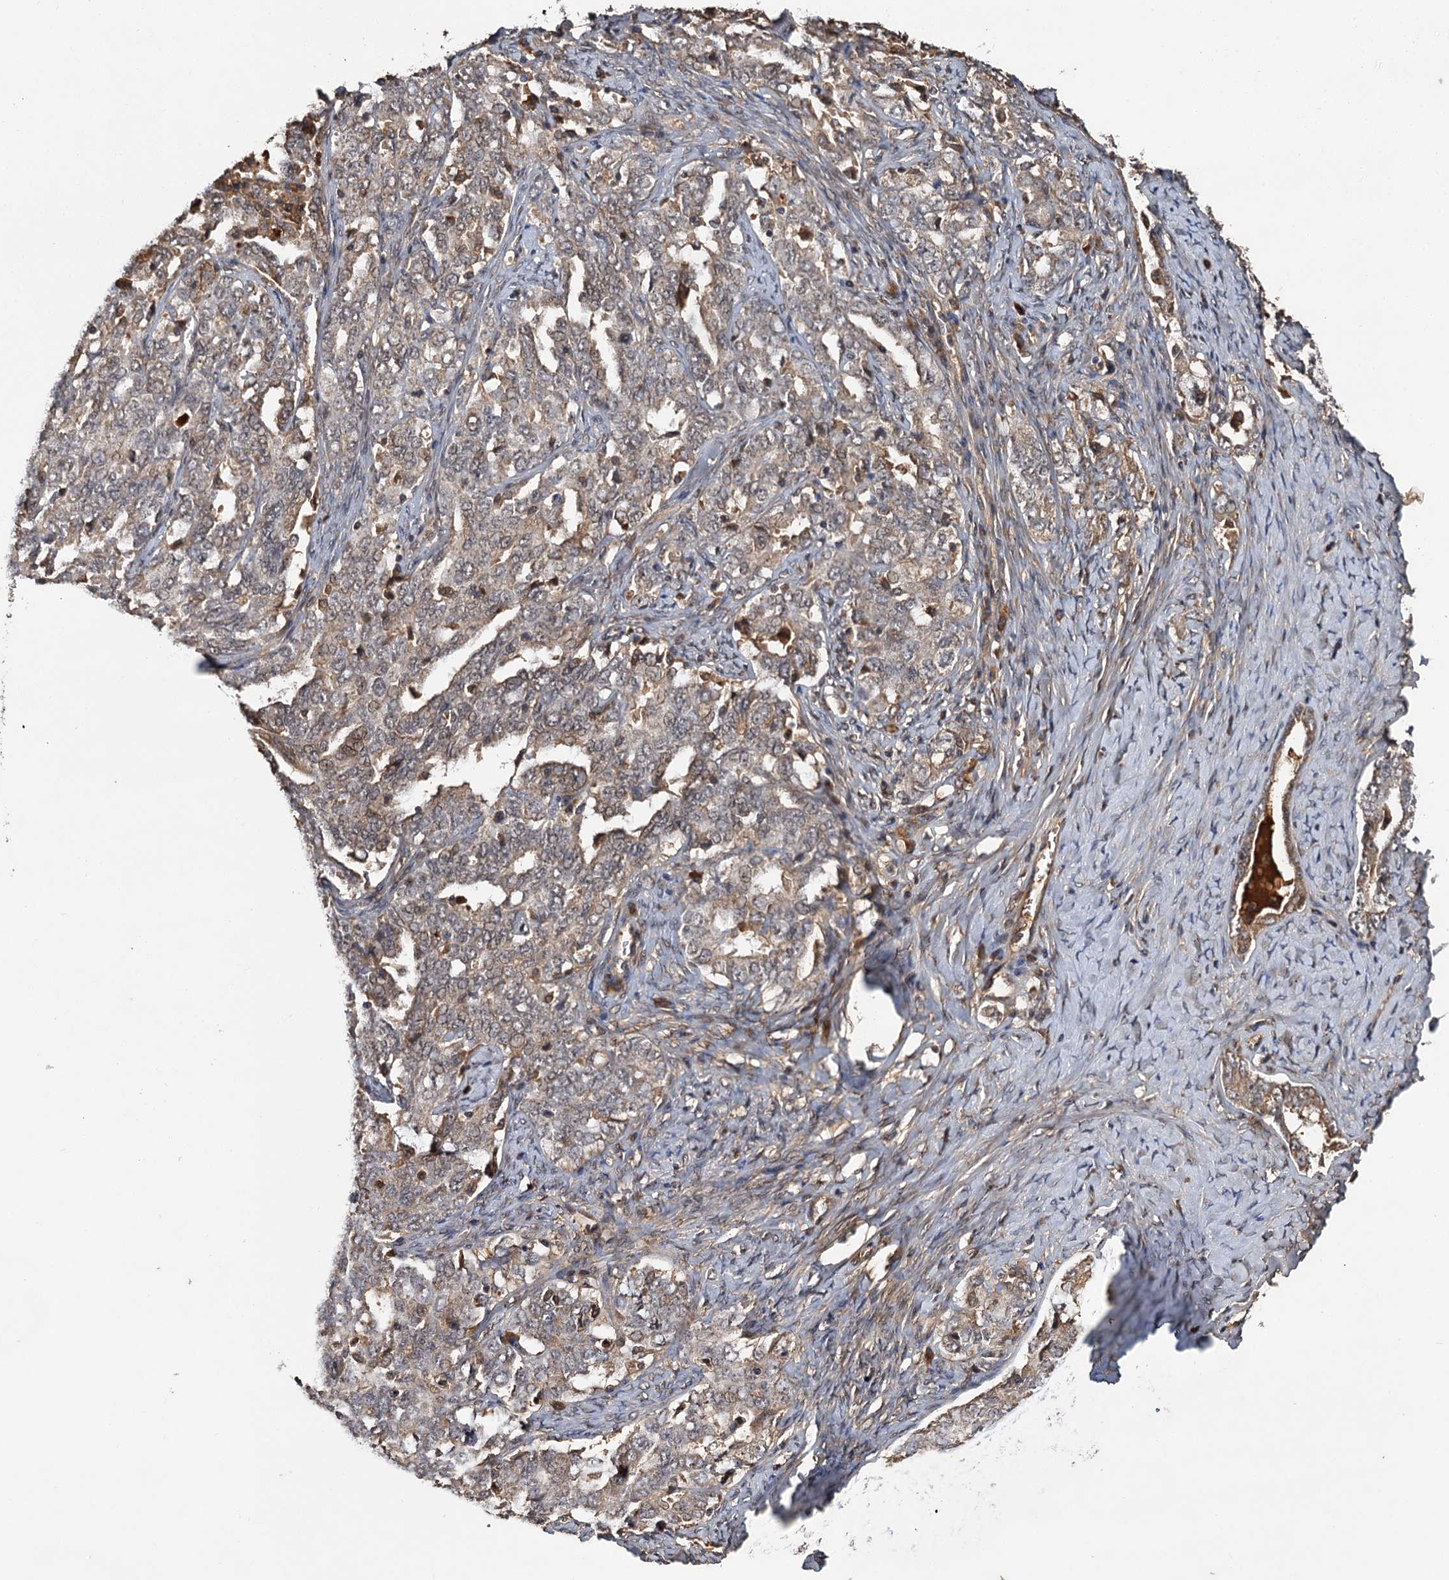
{"staining": {"intensity": "moderate", "quantity": "<25%", "location": "cytoplasmic/membranous"}, "tissue": "ovarian cancer", "cell_type": "Tumor cells", "image_type": "cancer", "snomed": [{"axis": "morphology", "description": "Carcinoma, endometroid"}, {"axis": "topography", "description": "Ovary"}], "caption": "Endometroid carcinoma (ovarian) was stained to show a protein in brown. There is low levels of moderate cytoplasmic/membranous expression in approximately <25% of tumor cells.", "gene": "MBD6", "patient": {"sex": "female", "age": 62}}